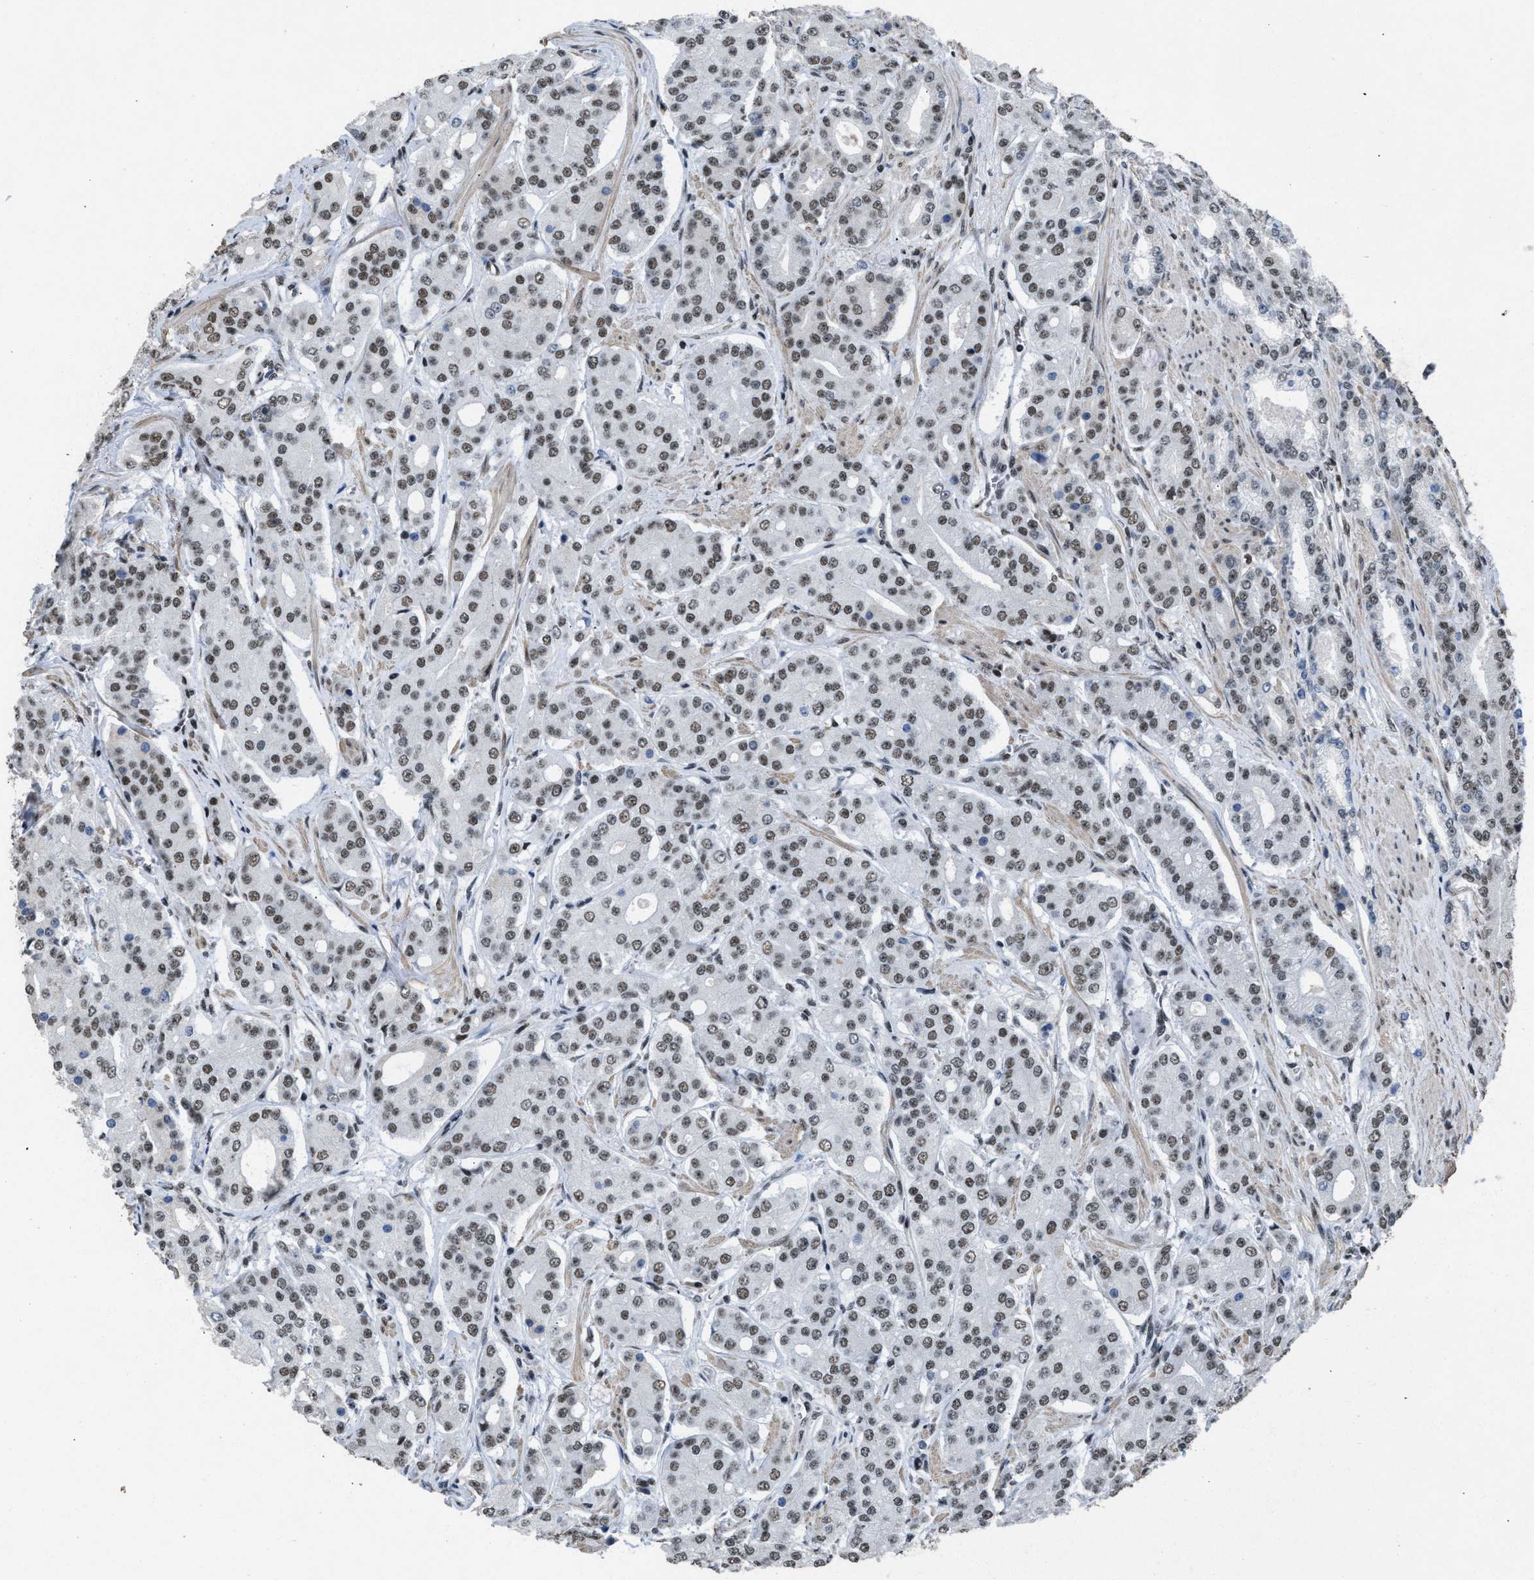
{"staining": {"intensity": "moderate", "quantity": ">75%", "location": "nuclear"}, "tissue": "prostate cancer", "cell_type": "Tumor cells", "image_type": "cancer", "snomed": [{"axis": "morphology", "description": "Adenocarcinoma, High grade"}, {"axis": "topography", "description": "Prostate"}], "caption": "IHC of human high-grade adenocarcinoma (prostate) displays medium levels of moderate nuclear expression in approximately >75% of tumor cells.", "gene": "SCAF4", "patient": {"sex": "male", "age": 71}}